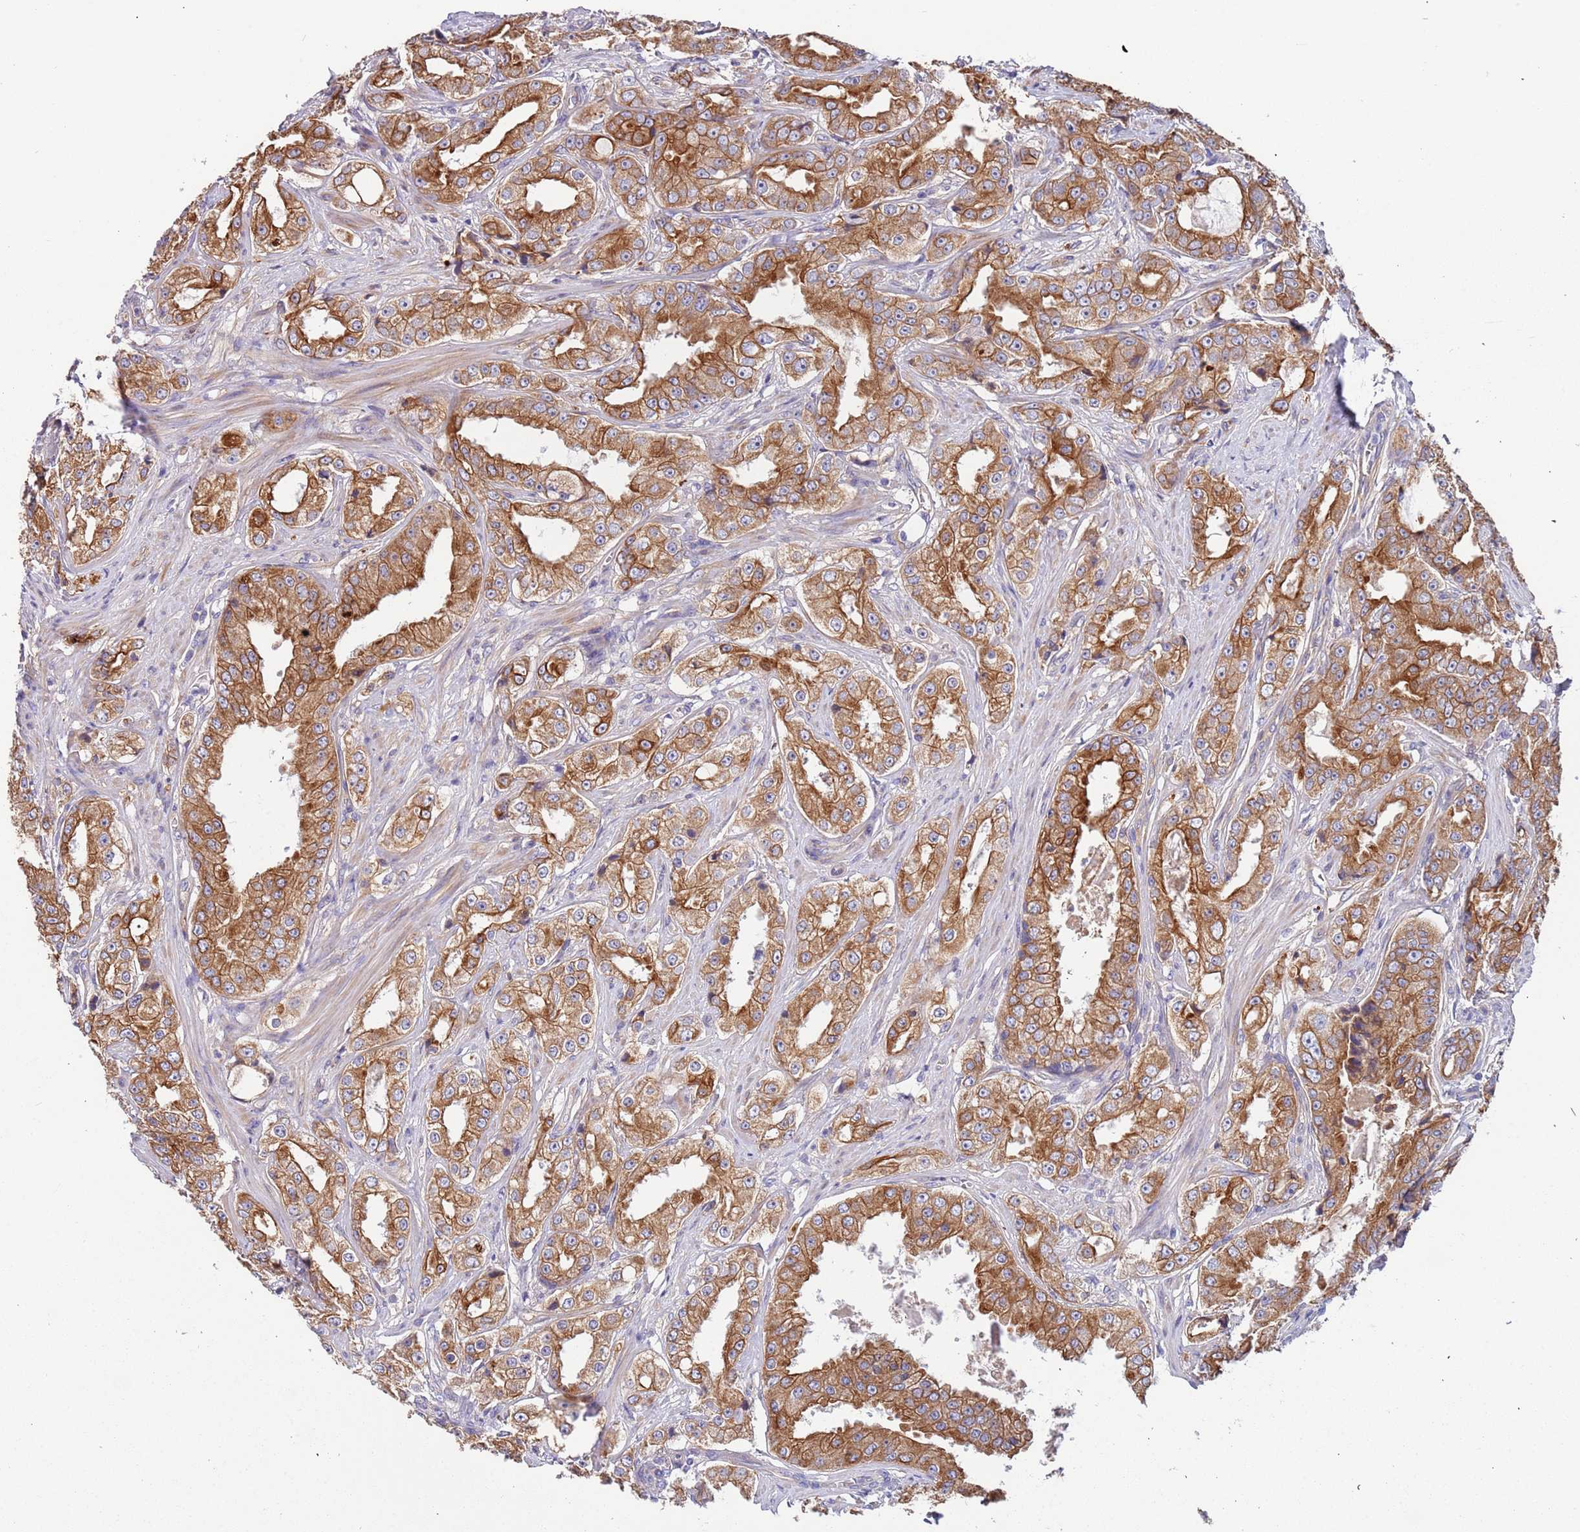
{"staining": {"intensity": "moderate", "quantity": ">75%", "location": "cytoplasmic/membranous"}, "tissue": "prostate cancer", "cell_type": "Tumor cells", "image_type": "cancer", "snomed": [{"axis": "morphology", "description": "Adenocarcinoma, High grade"}, {"axis": "topography", "description": "Prostate"}], "caption": "IHC (DAB (3,3'-diaminobenzidine)) staining of human prostate cancer shows moderate cytoplasmic/membranous protein expression in approximately >75% of tumor cells.", "gene": "LAMB4", "patient": {"sex": "male", "age": 73}}